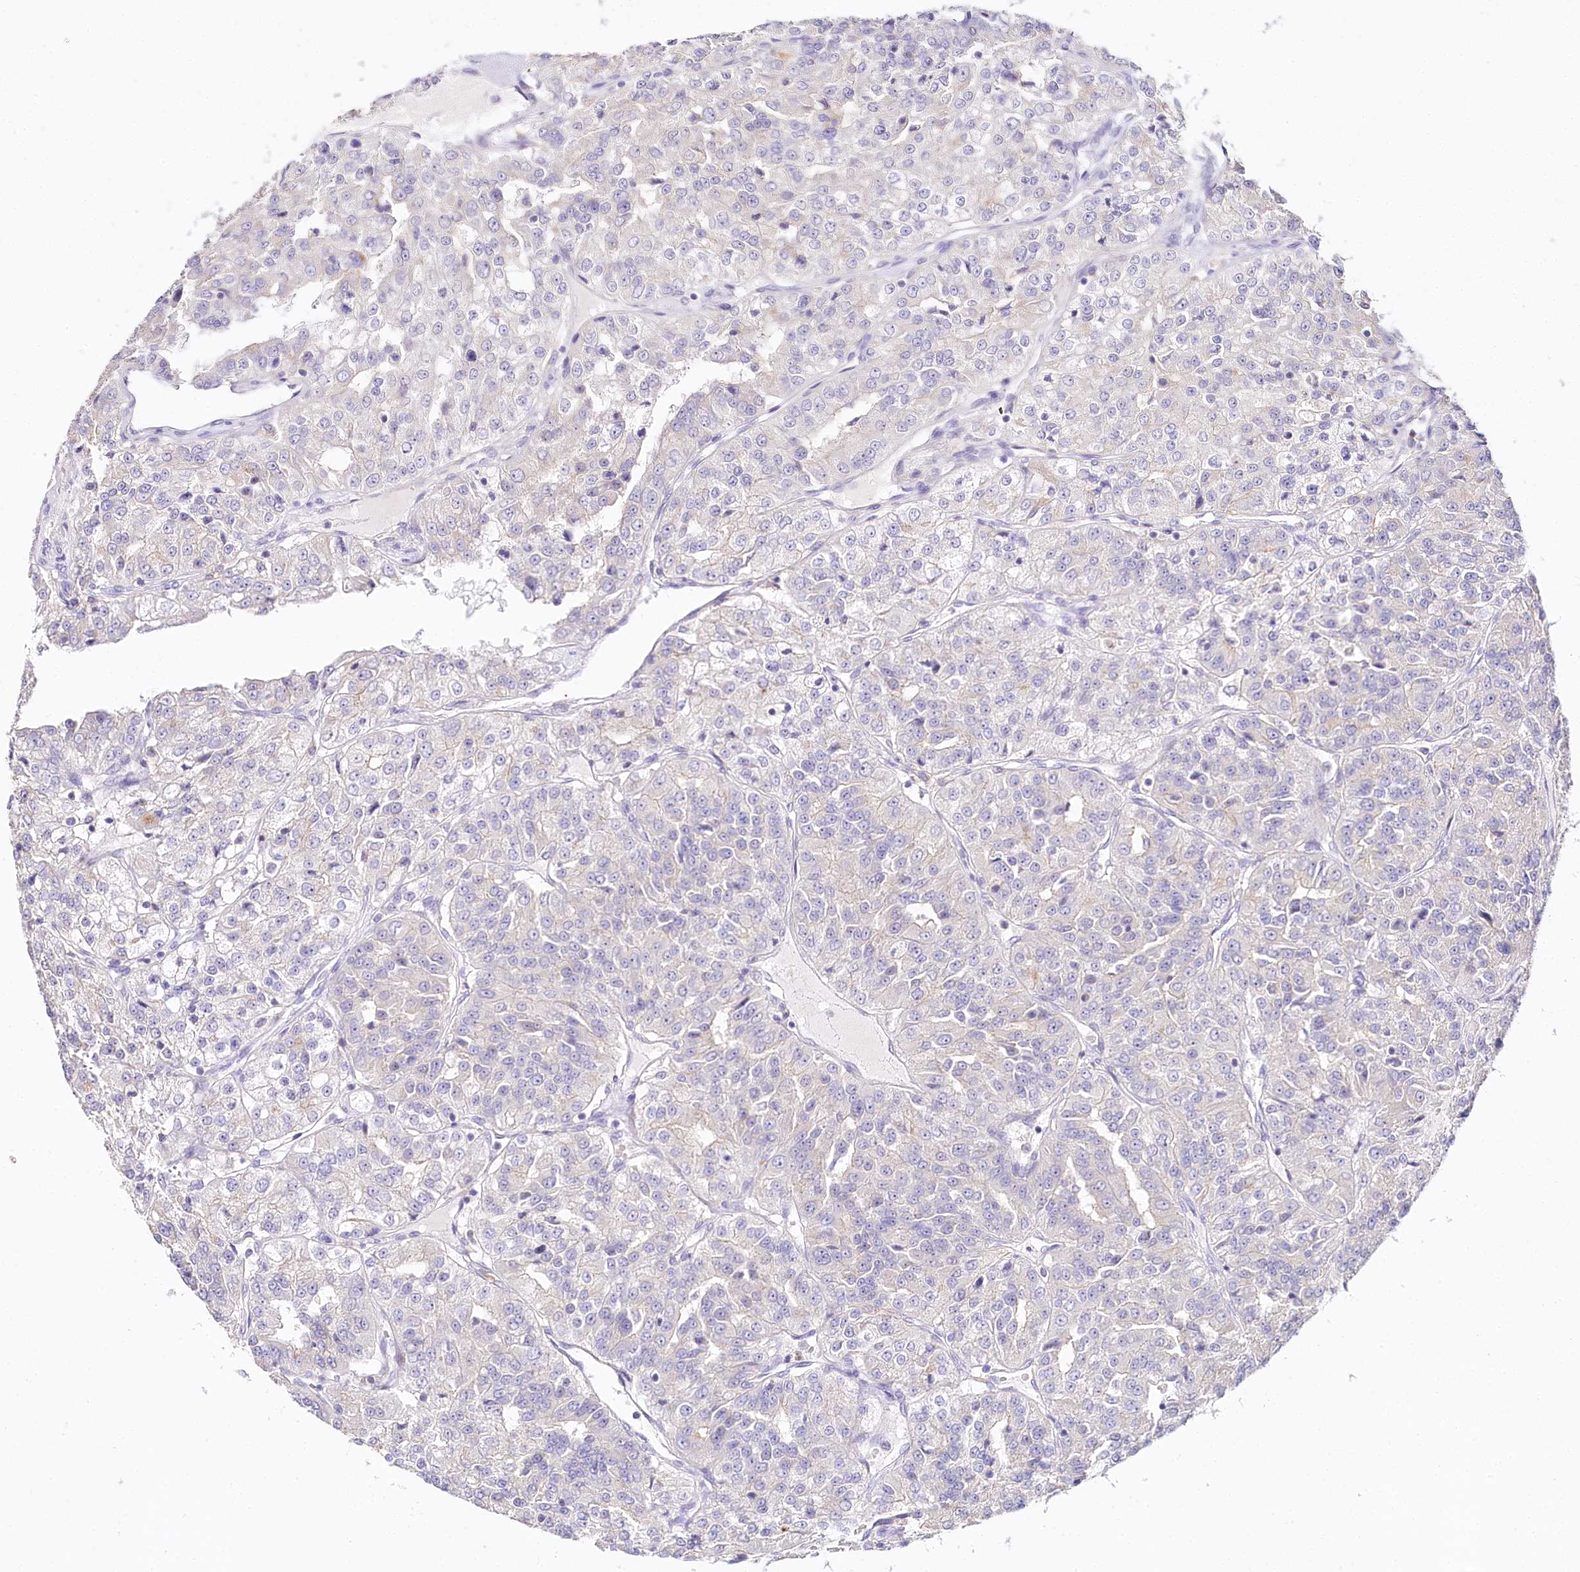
{"staining": {"intensity": "negative", "quantity": "none", "location": "none"}, "tissue": "renal cancer", "cell_type": "Tumor cells", "image_type": "cancer", "snomed": [{"axis": "morphology", "description": "Adenocarcinoma, NOS"}, {"axis": "topography", "description": "Kidney"}], "caption": "Immunohistochemical staining of renal cancer exhibits no significant staining in tumor cells.", "gene": "DAPK1", "patient": {"sex": "female", "age": 63}}